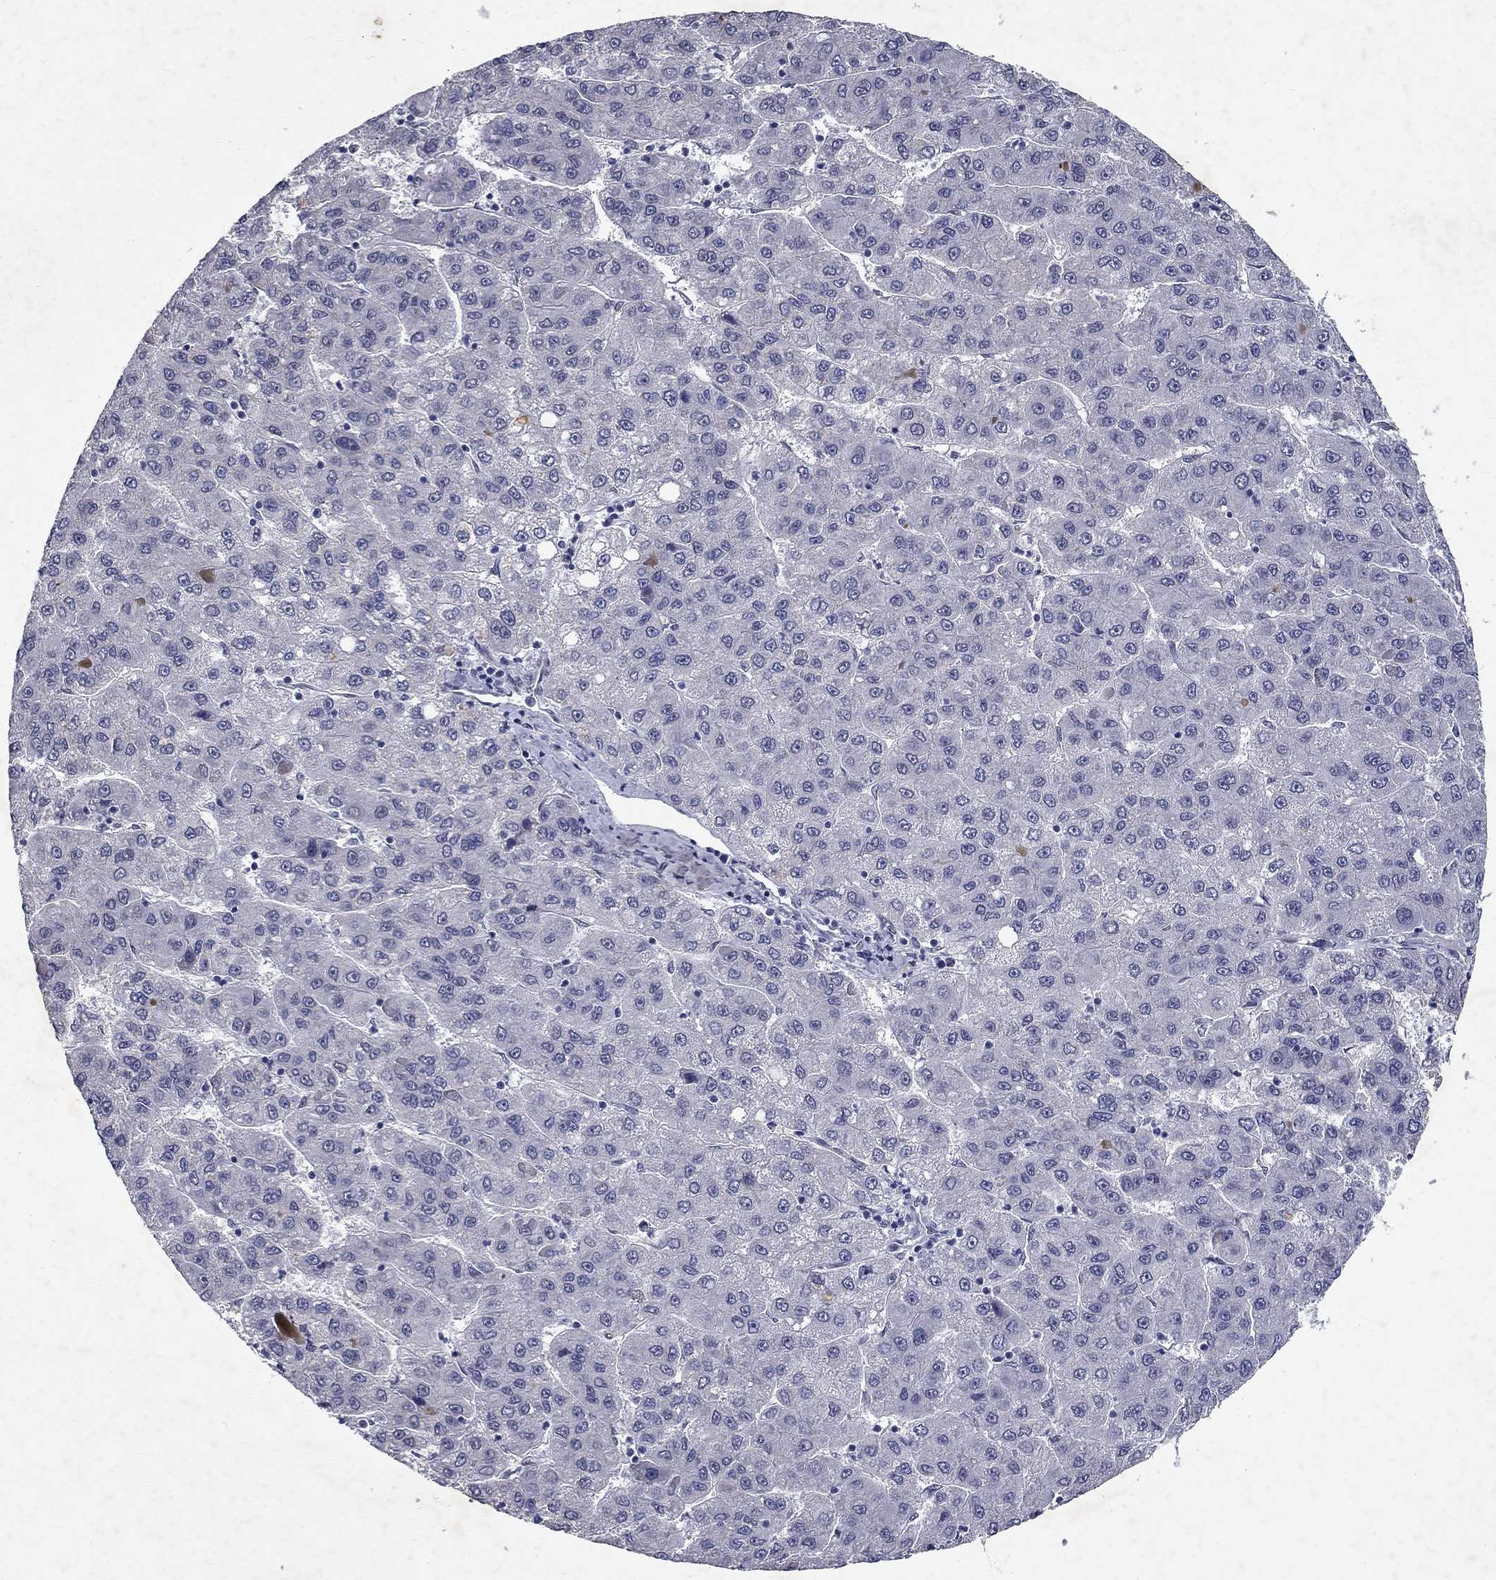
{"staining": {"intensity": "negative", "quantity": "none", "location": "none"}, "tissue": "liver cancer", "cell_type": "Tumor cells", "image_type": "cancer", "snomed": [{"axis": "morphology", "description": "Carcinoma, Hepatocellular, NOS"}, {"axis": "topography", "description": "Liver"}], "caption": "IHC of hepatocellular carcinoma (liver) displays no staining in tumor cells. (Brightfield microscopy of DAB (3,3'-diaminobenzidine) immunohistochemistry at high magnification).", "gene": "RBFOX1", "patient": {"sex": "female", "age": 82}}